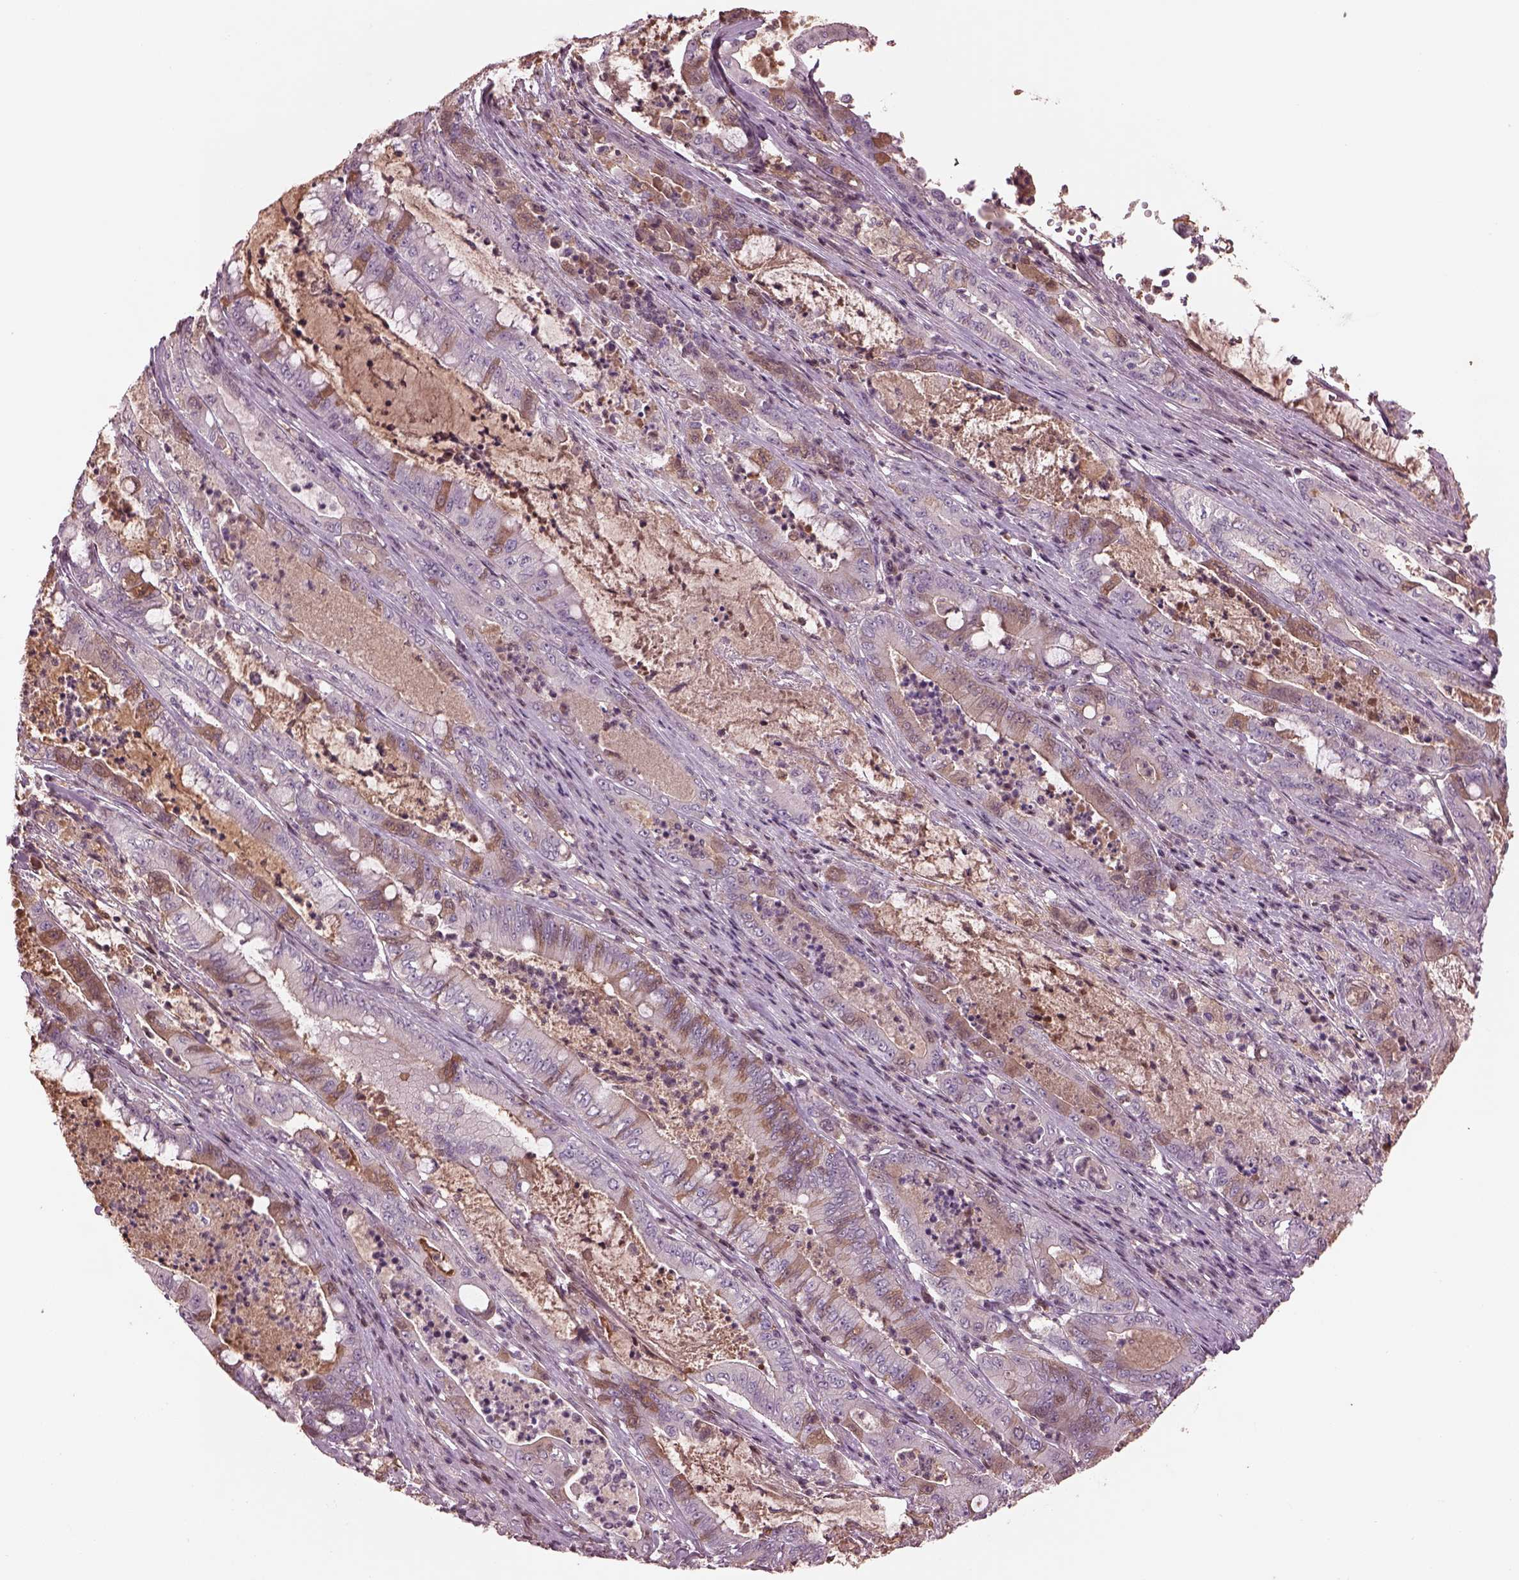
{"staining": {"intensity": "negative", "quantity": "none", "location": "none"}, "tissue": "pancreatic cancer", "cell_type": "Tumor cells", "image_type": "cancer", "snomed": [{"axis": "morphology", "description": "Adenocarcinoma, NOS"}, {"axis": "topography", "description": "Pancreas"}], "caption": "Immunohistochemical staining of adenocarcinoma (pancreatic) exhibits no significant positivity in tumor cells.", "gene": "PTX4", "patient": {"sex": "male", "age": 71}}